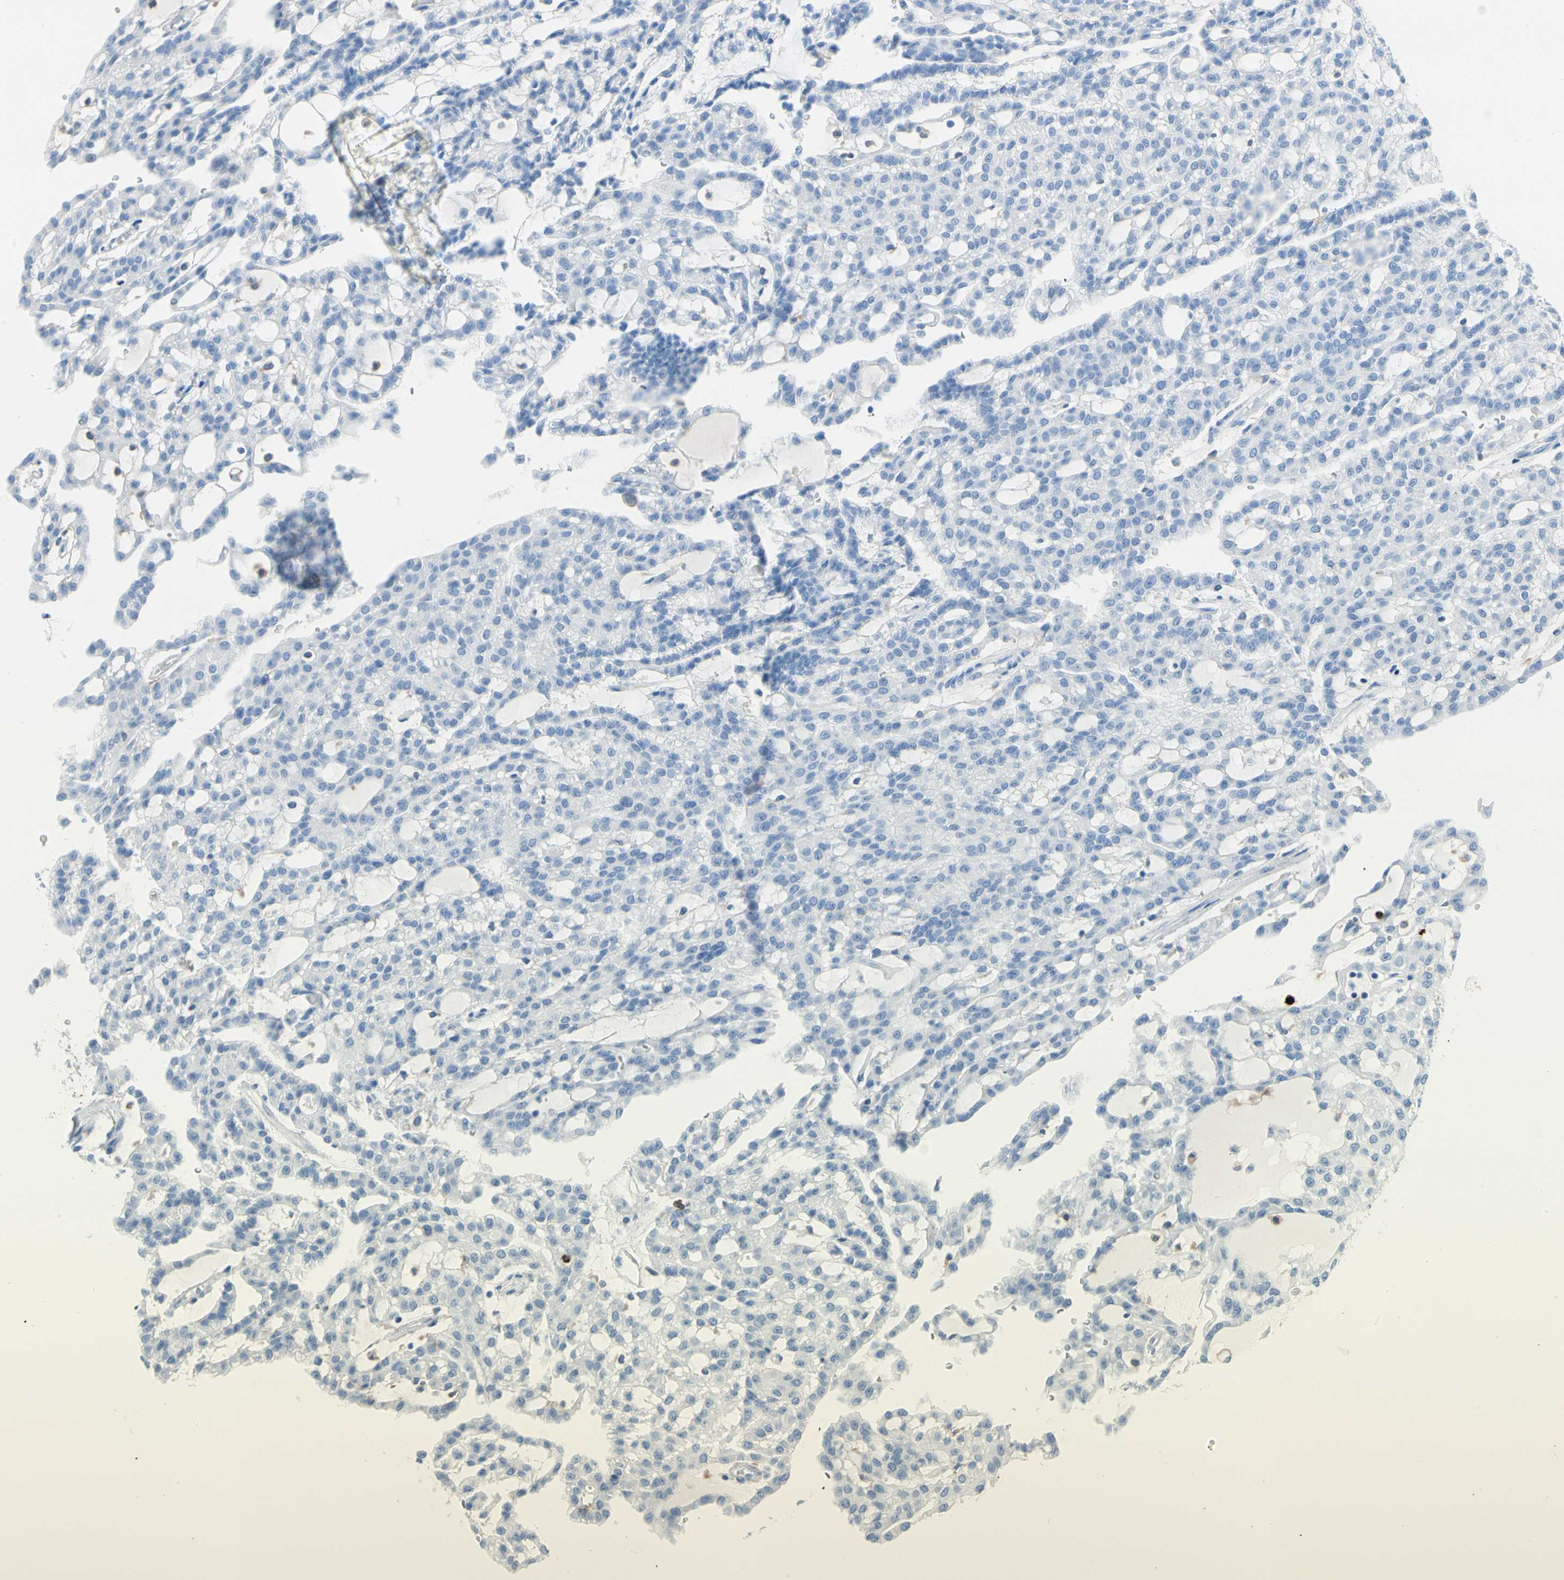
{"staining": {"intensity": "negative", "quantity": "none", "location": "none"}, "tissue": "renal cancer", "cell_type": "Tumor cells", "image_type": "cancer", "snomed": [{"axis": "morphology", "description": "Adenocarcinoma, NOS"}, {"axis": "topography", "description": "Kidney"}], "caption": "Immunohistochemical staining of renal adenocarcinoma reveals no significant expression in tumor cells.", "gene": "CLEC4A", "patient": {"sex": "male", "age": 63}}